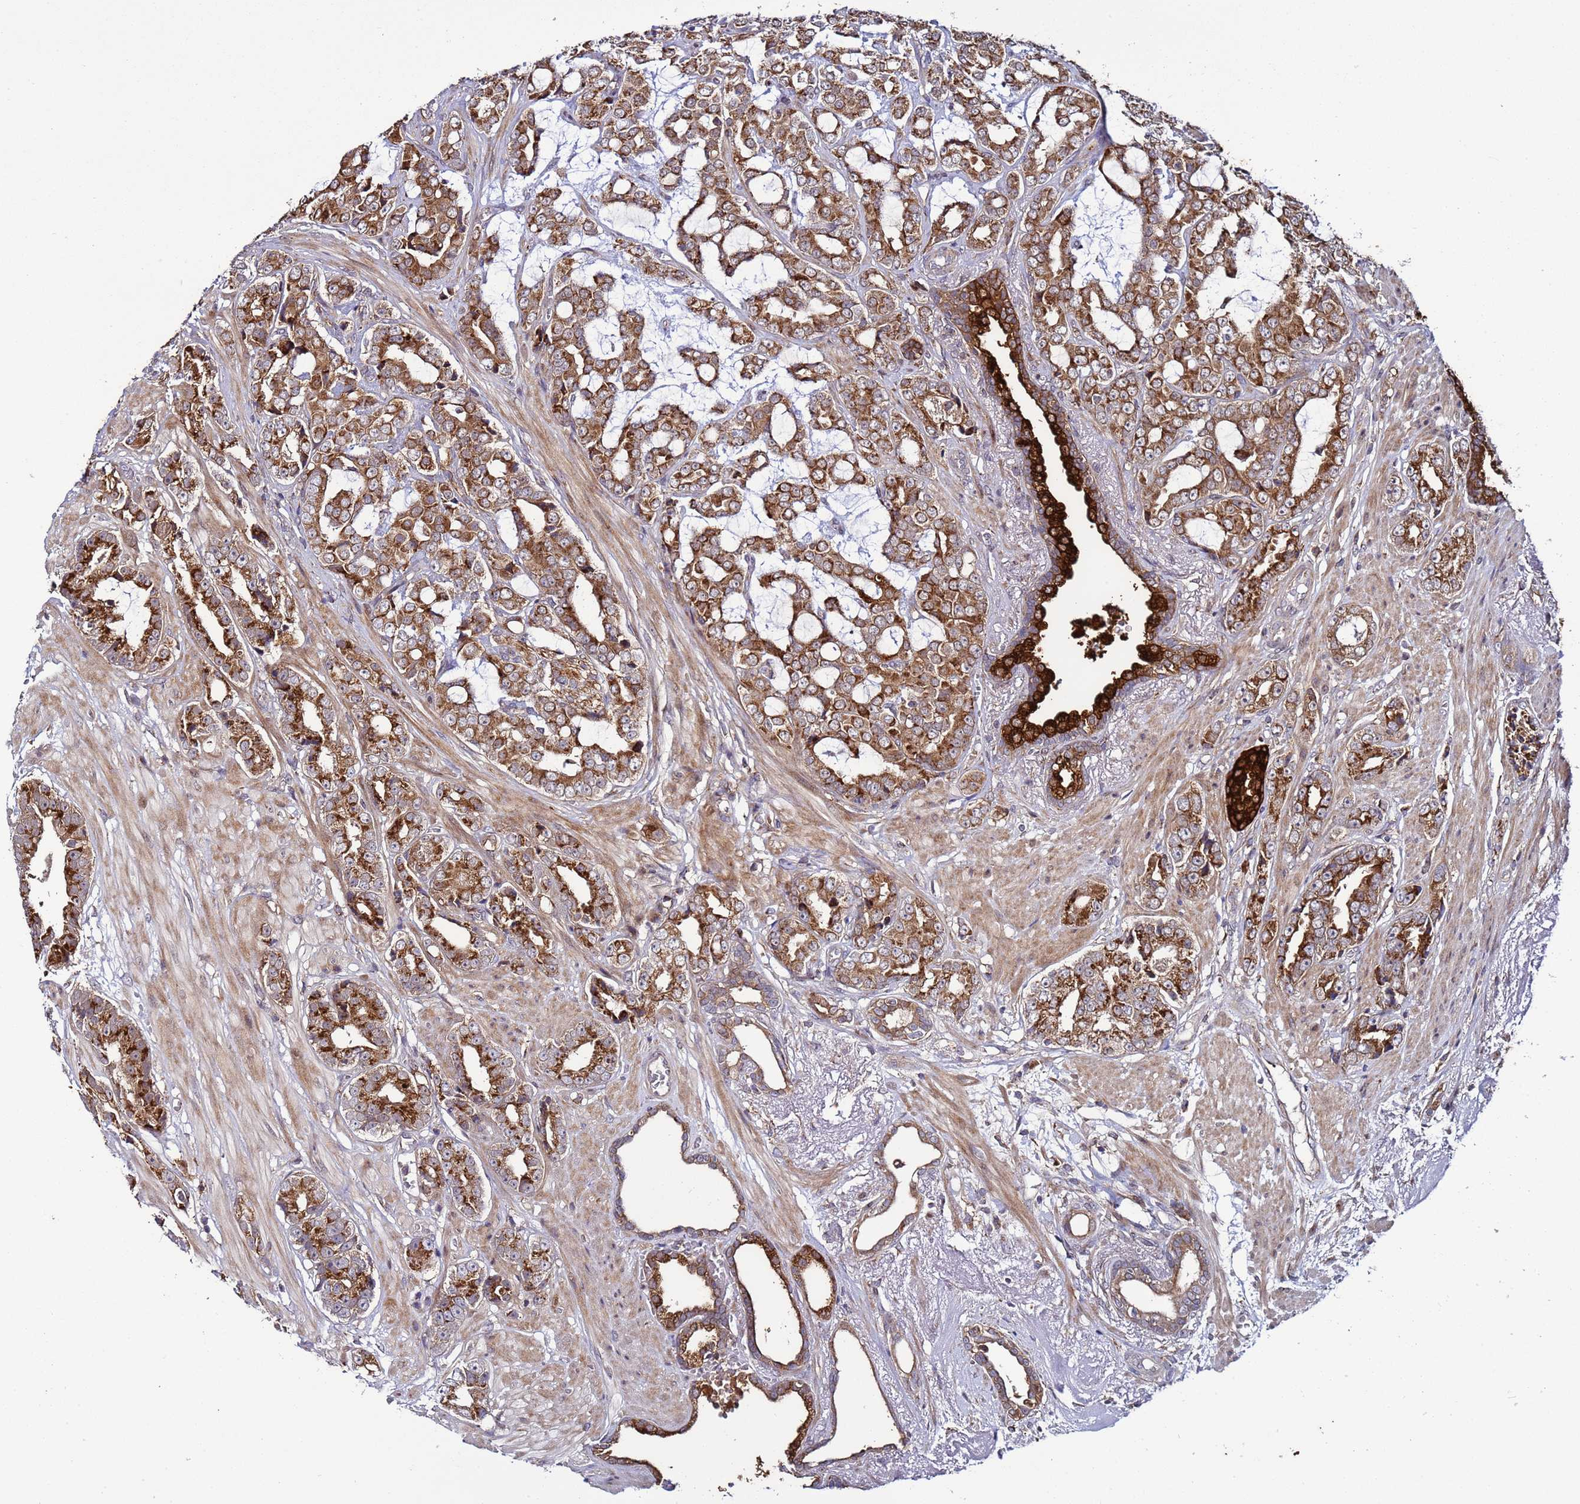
{"staining": {"intensity": "strong", "quantity": ">75%", "location": "cytoplasmic/membranous"}, "tissue": "prostate cancer", "cell_type": "Tumor cells", "image_type": "cancer", "snomed": [{"axis": "morphology", "description": "Adenocarcinoma, High grade"}, {"axis": "topography", "description": "Prostate"}], "caption": "Protein expression analysis of prostate cancer displays strong cytoplasmic/membranous positivity in about >75% of tumor cells.", "gene": "TMEM176B", "patient": {"sex": "male", "age": 71}}